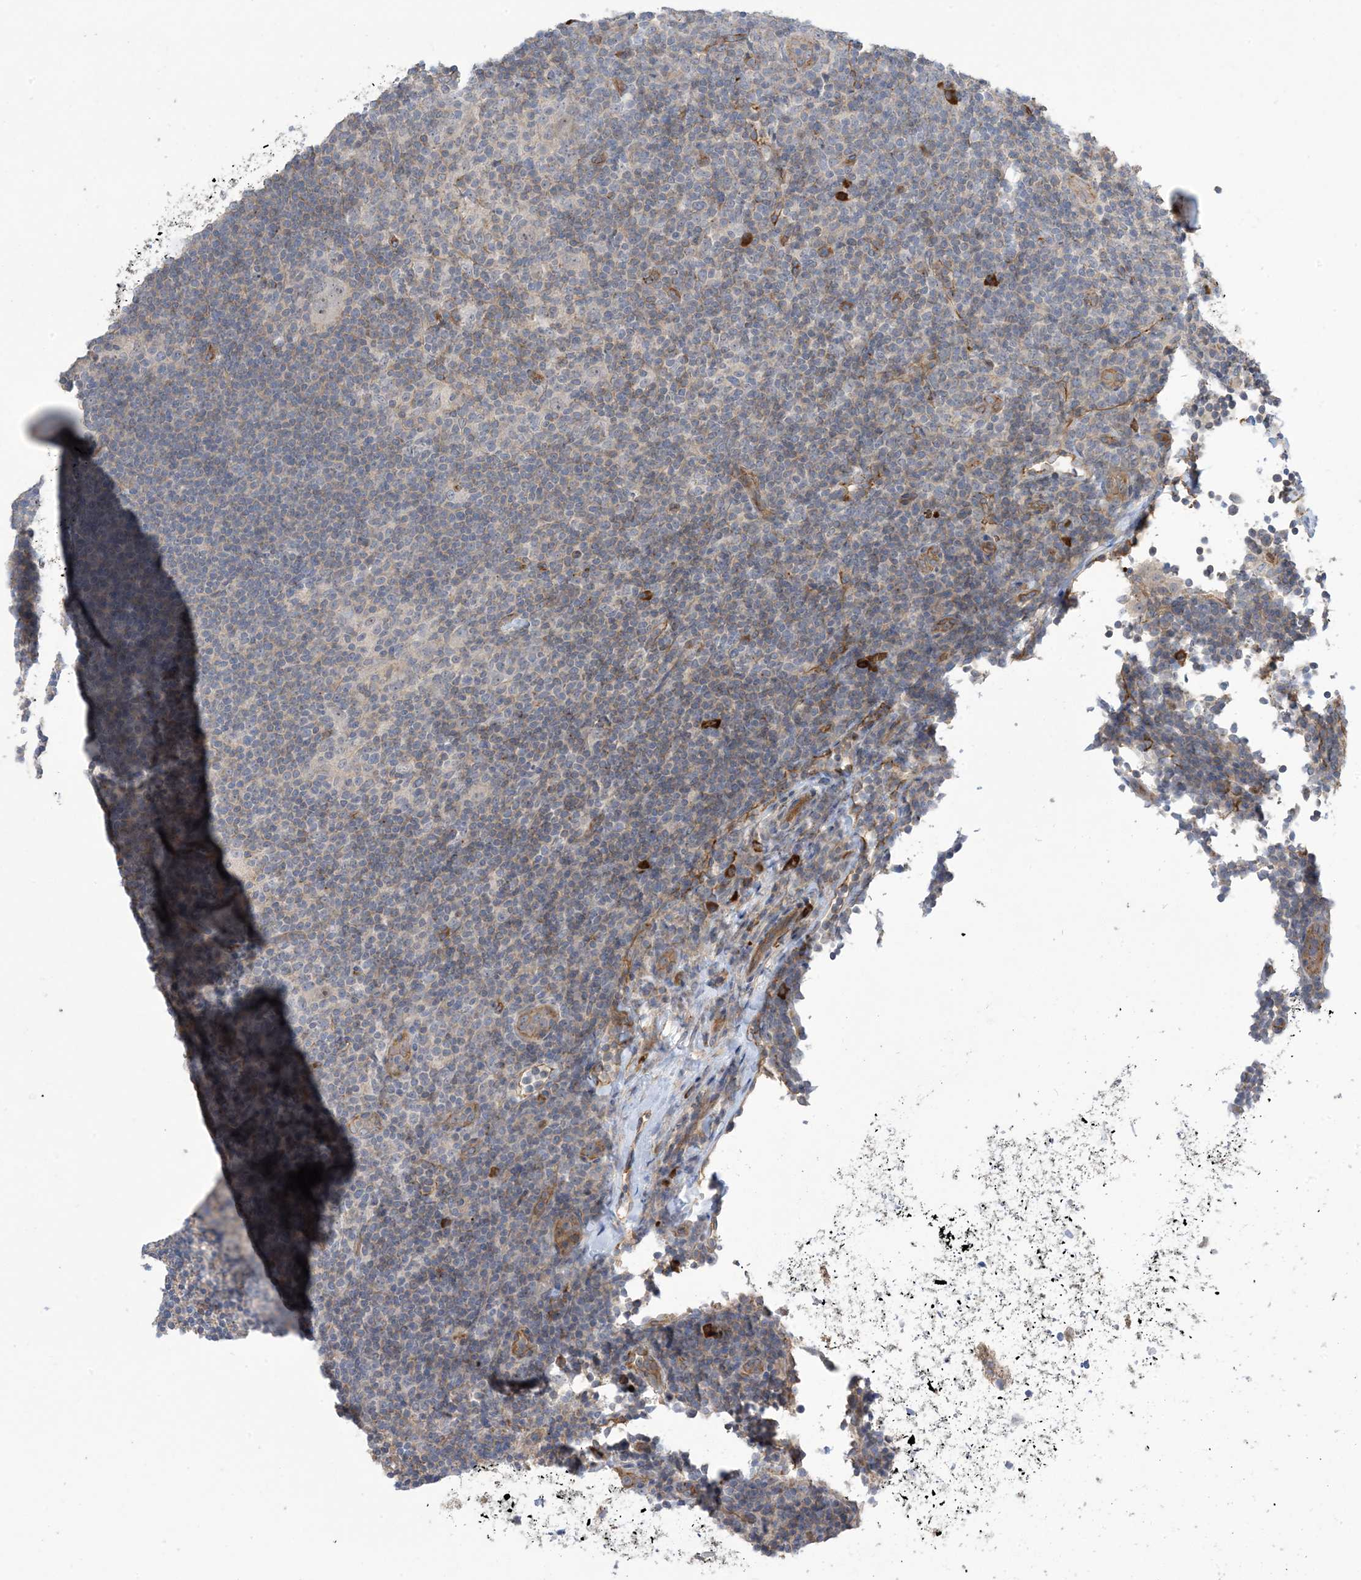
{"staining": {"intensity": "negative", "quantity": "none", "location": "none"}, "tissue": "lymphoma", "cell_type": "Tumor cells", "image_type": "cancer", "snomed": [{"axis": "morphology", "description": "Hodgkin's disease, NOS"}, {"axis": "topography", "description": "Lymph node"}], "caption": "Immunohistochemistry (IHC) of lymphoma shows no positivity in tumor cells. (DAB immunohistochemistry with hematoxylin counter stain).", "gene": "AOC1", "patient": {"sex": "female", "age": 57}}